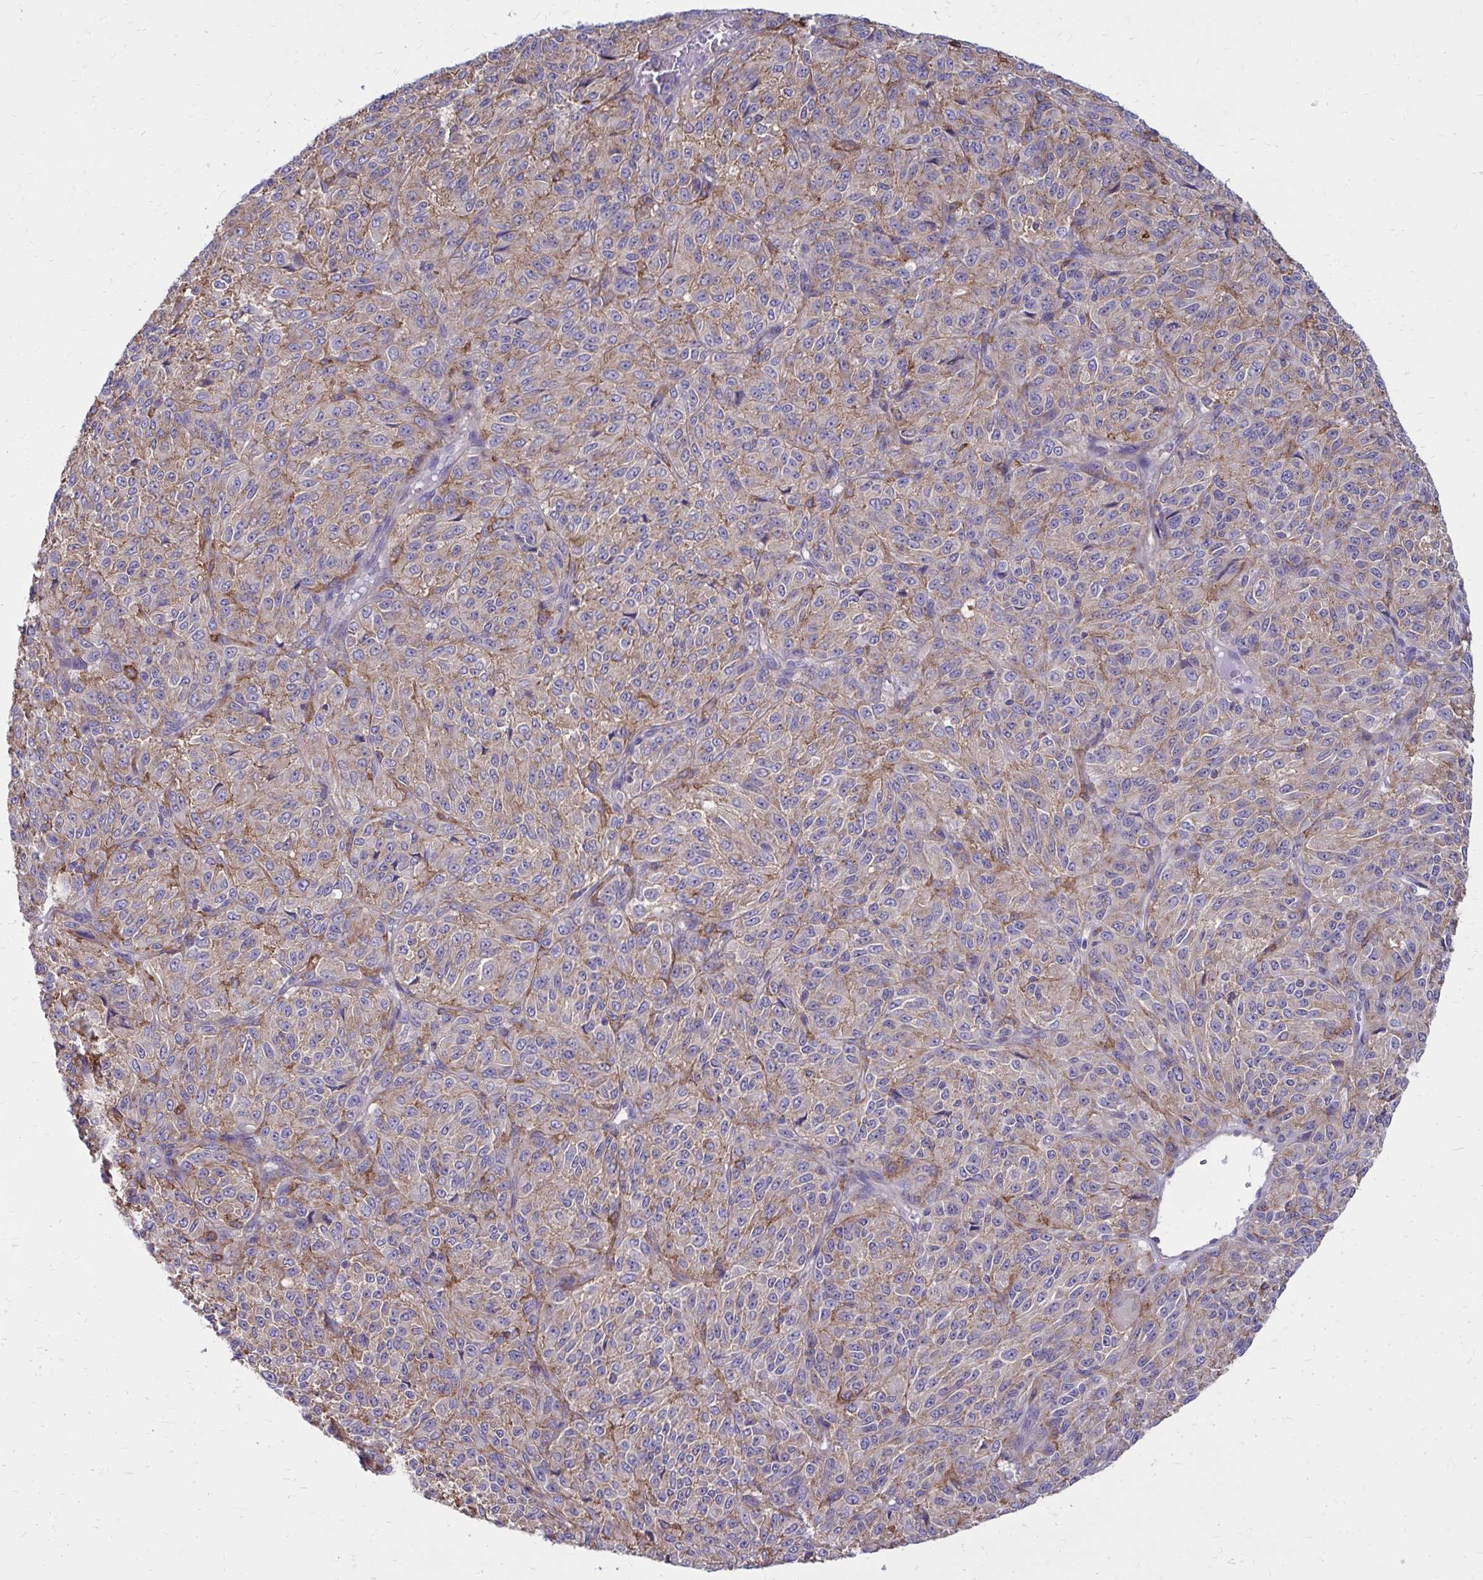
{"staining": {"intensity": "weak", "quantity": "<25%", "location": "cytoplasmic/membranous"}, "tissue": "melanoma", "cell_type": "Tumor cells", "image_type": "cancer", "snomed": [{"axis": "morphology", "description": "Malignant melanoma, Metastatic site"}, {"axis": "topography", "description": "Brain"}], "caption": "DAB (3,3'-diaminobenzidine) immunohistochemical staining of melanoma displays no significant expression in tumor cells. (DAB (3,3'-diaminobenzidine) immunohistochemistry visualized using brightfield microscopy, high magnification).", "gene": "CLTA", "patient": {"sex": "female", "age": 56}}